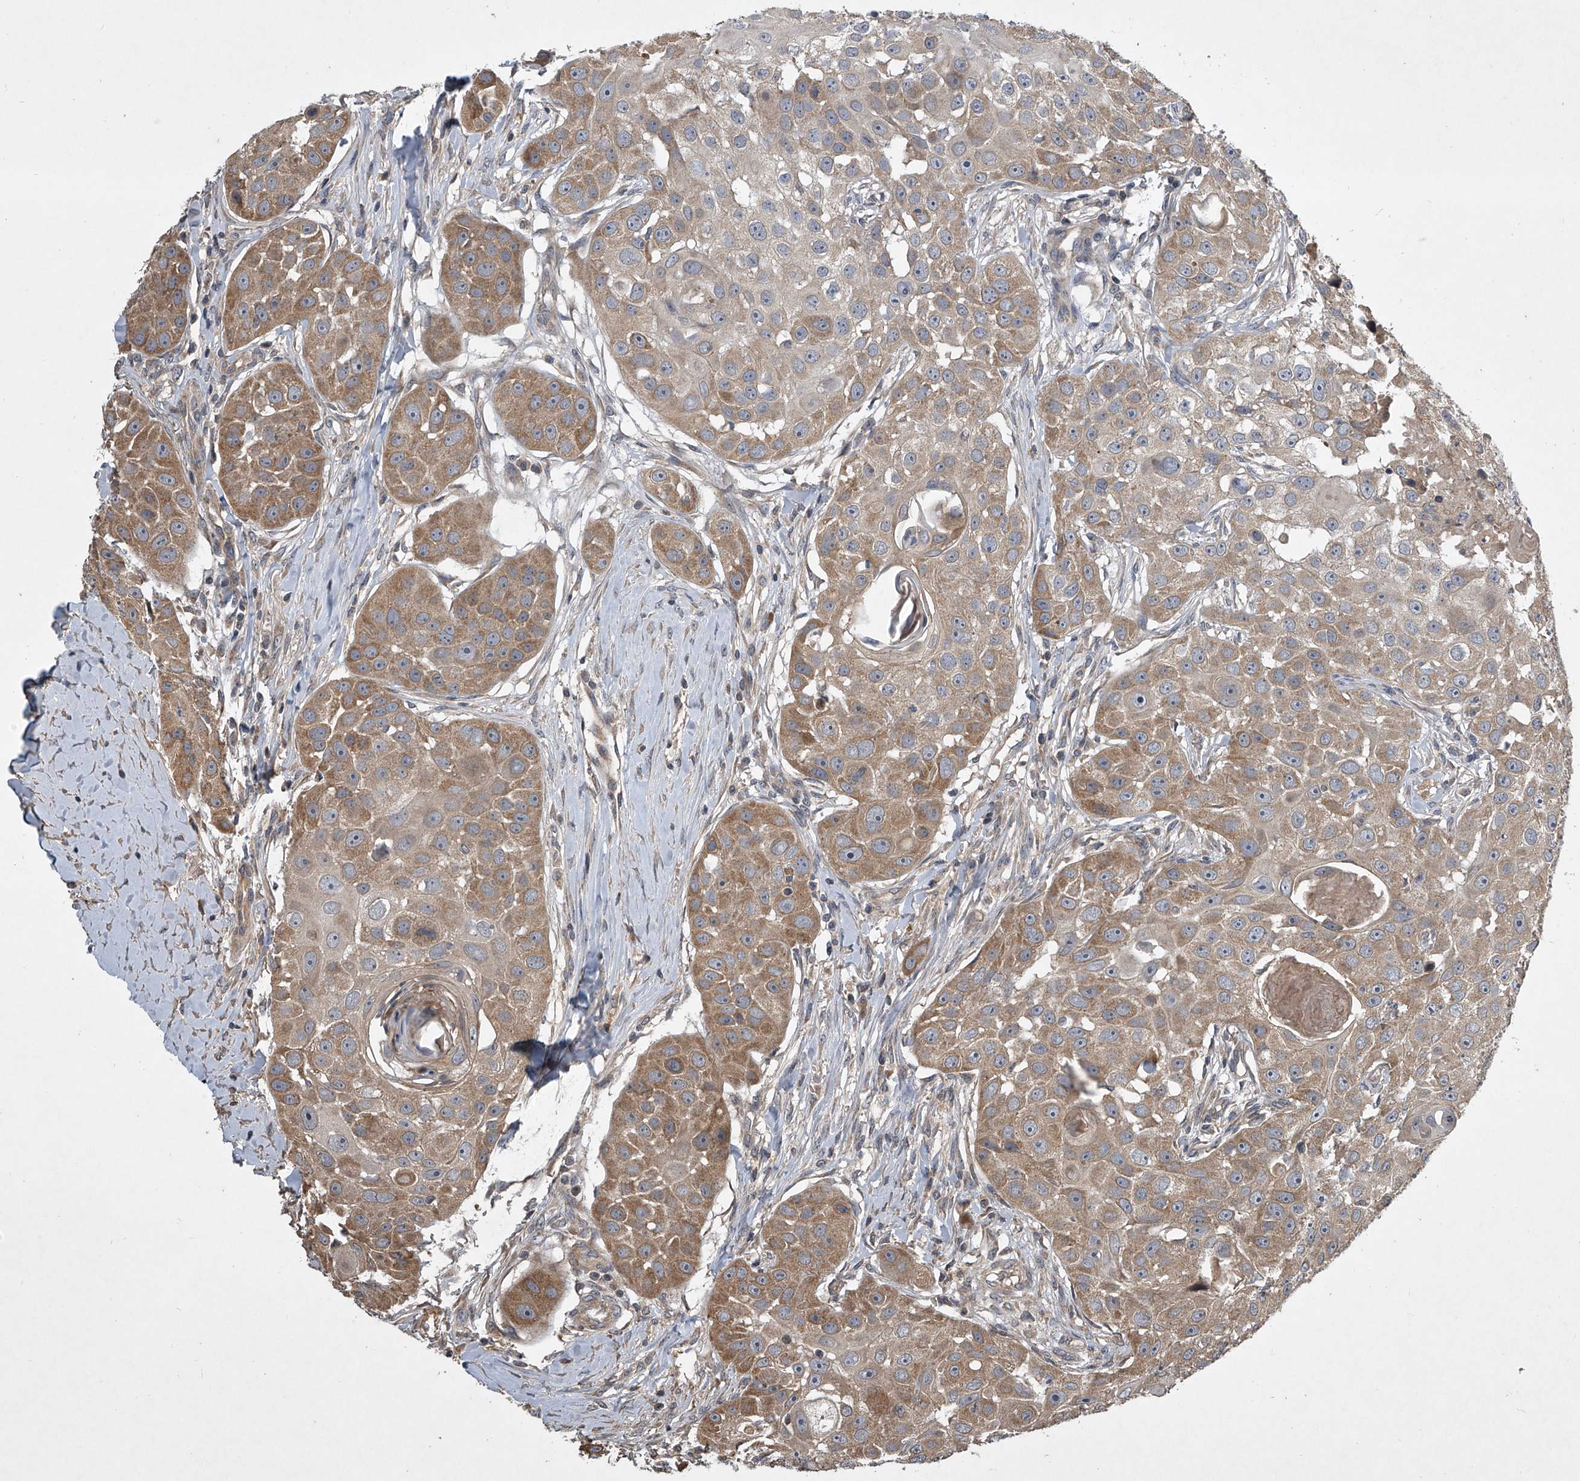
{"staining": {"intensity": "moderate", "quantity": ">75%", "location": "cytoplasmic/membranous"}, "tissue": "head and neck cancer", "cell_type": "Tumor cells", "image_type": "cancer", "snomed": [{"axis": "morphology", "description": "Normal tissue, NOS"}, {"axis": "morphology", "description": "Squamous cell carcinoma, NOS"}, {"axis": "topography", "description": "Skeletal muscle"}, {"axis": "topography", "description": "Head-Neck"}], "caption": "Immunohistochemical staining of human head and neck squamous cell carcinoma shows medium levels of moderate cytoplasmic/membranous protein expression in approximately >75% of tumor cells.", "gene": "NFS1", "patient": {"sex": "male", "age": 51}}